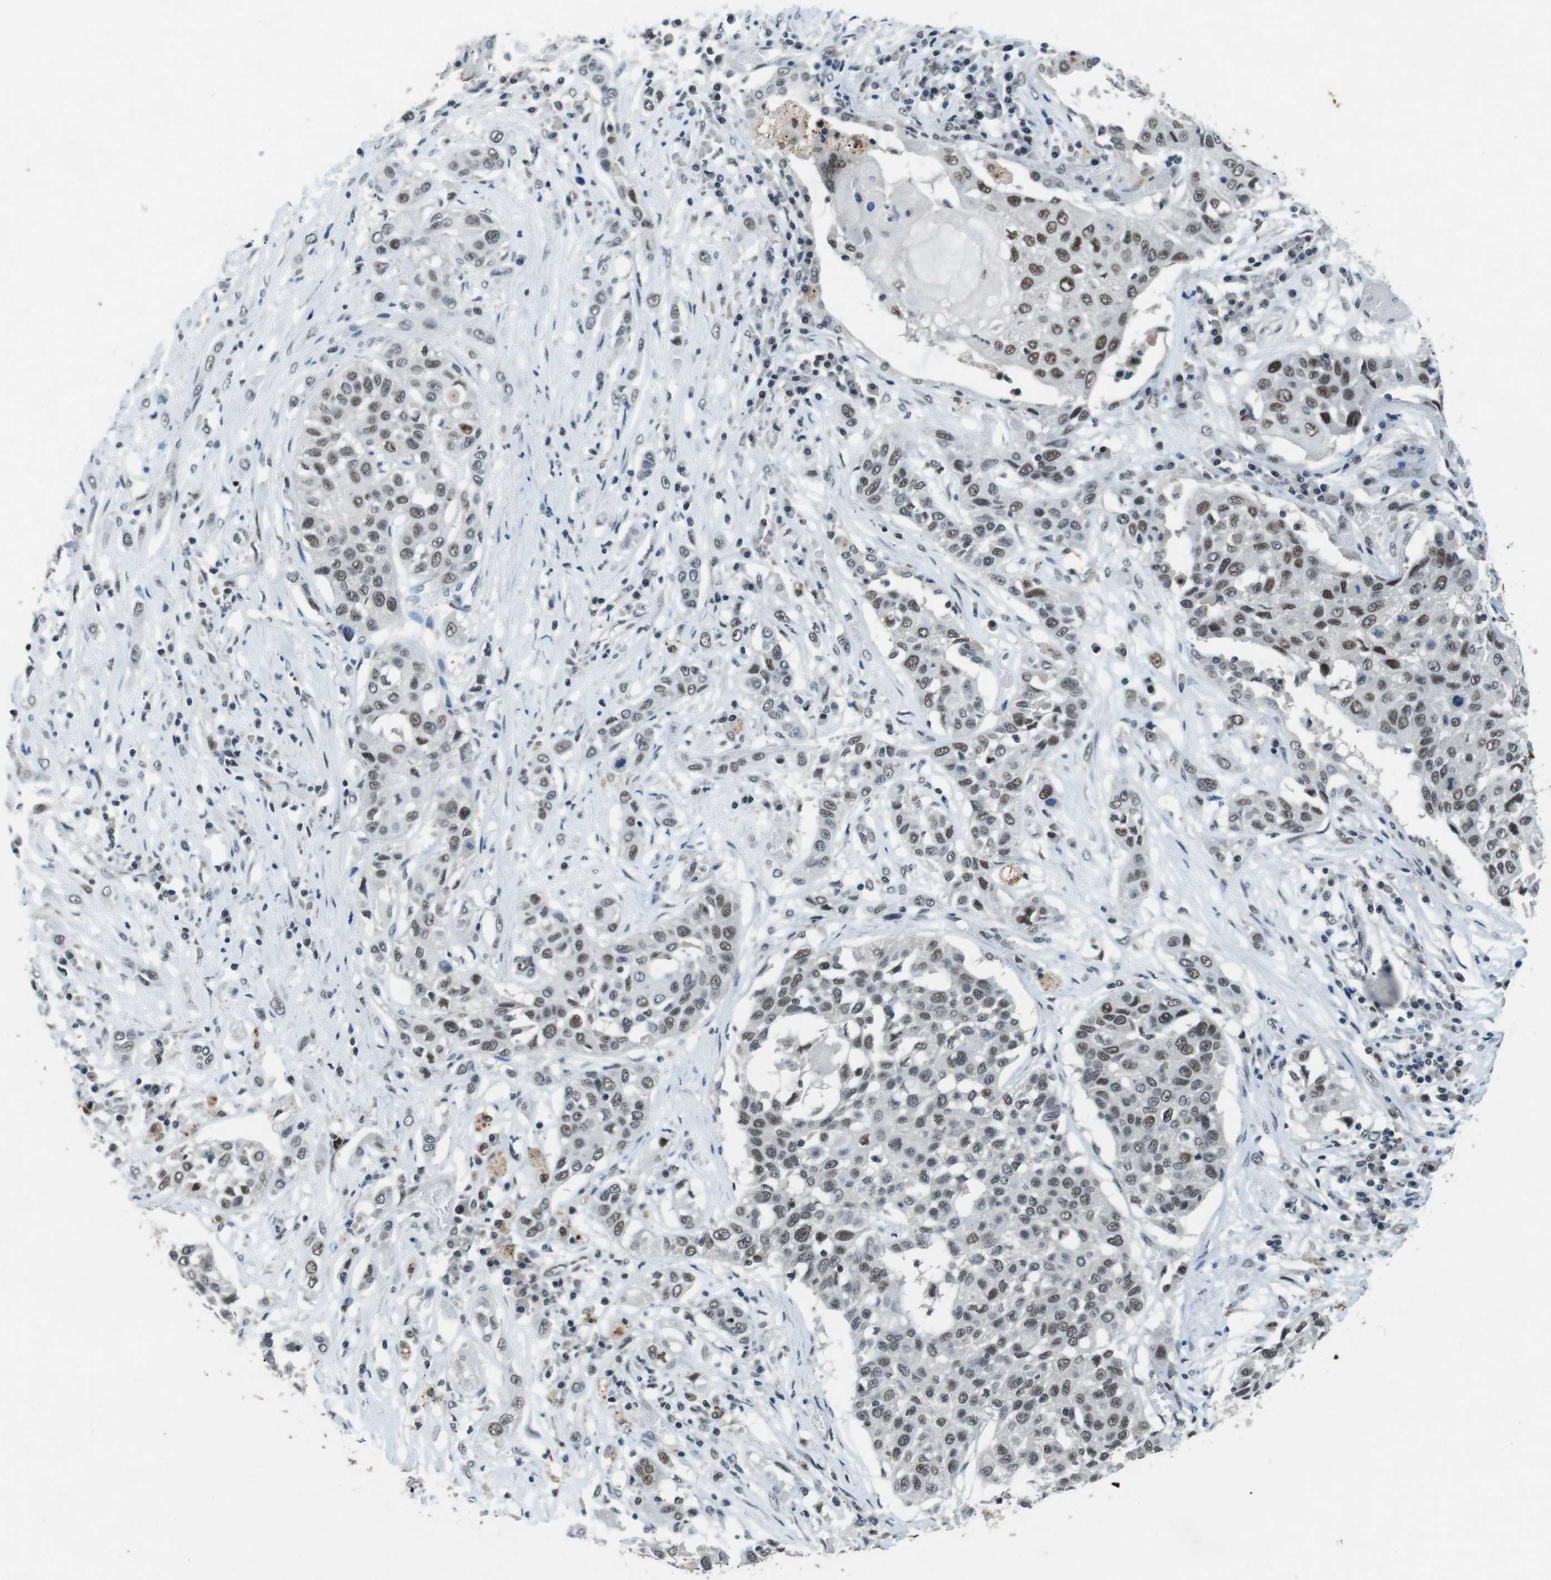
{"staining": {"intensity": "weak", "quantity": ">75%", "location": "nuclear"}, "tissue": "lung cancer", "cell_type": "Tumor cells", "image_type": "cancer", "snomed": [{"axis": "morphology", "description": "Squamous cell carcinoma, NOS"}, {"axis": "topography", "description": "Lung"}], "caption": "A histopathology image of human lung cancer stained for a protein shows weak nuclear brown staining in tumor cells. (DAB IHC, brown staining for protein, blue staining for nuclei).", "gene": "USP7", "patient": {"sex": "male", "age": 71}}